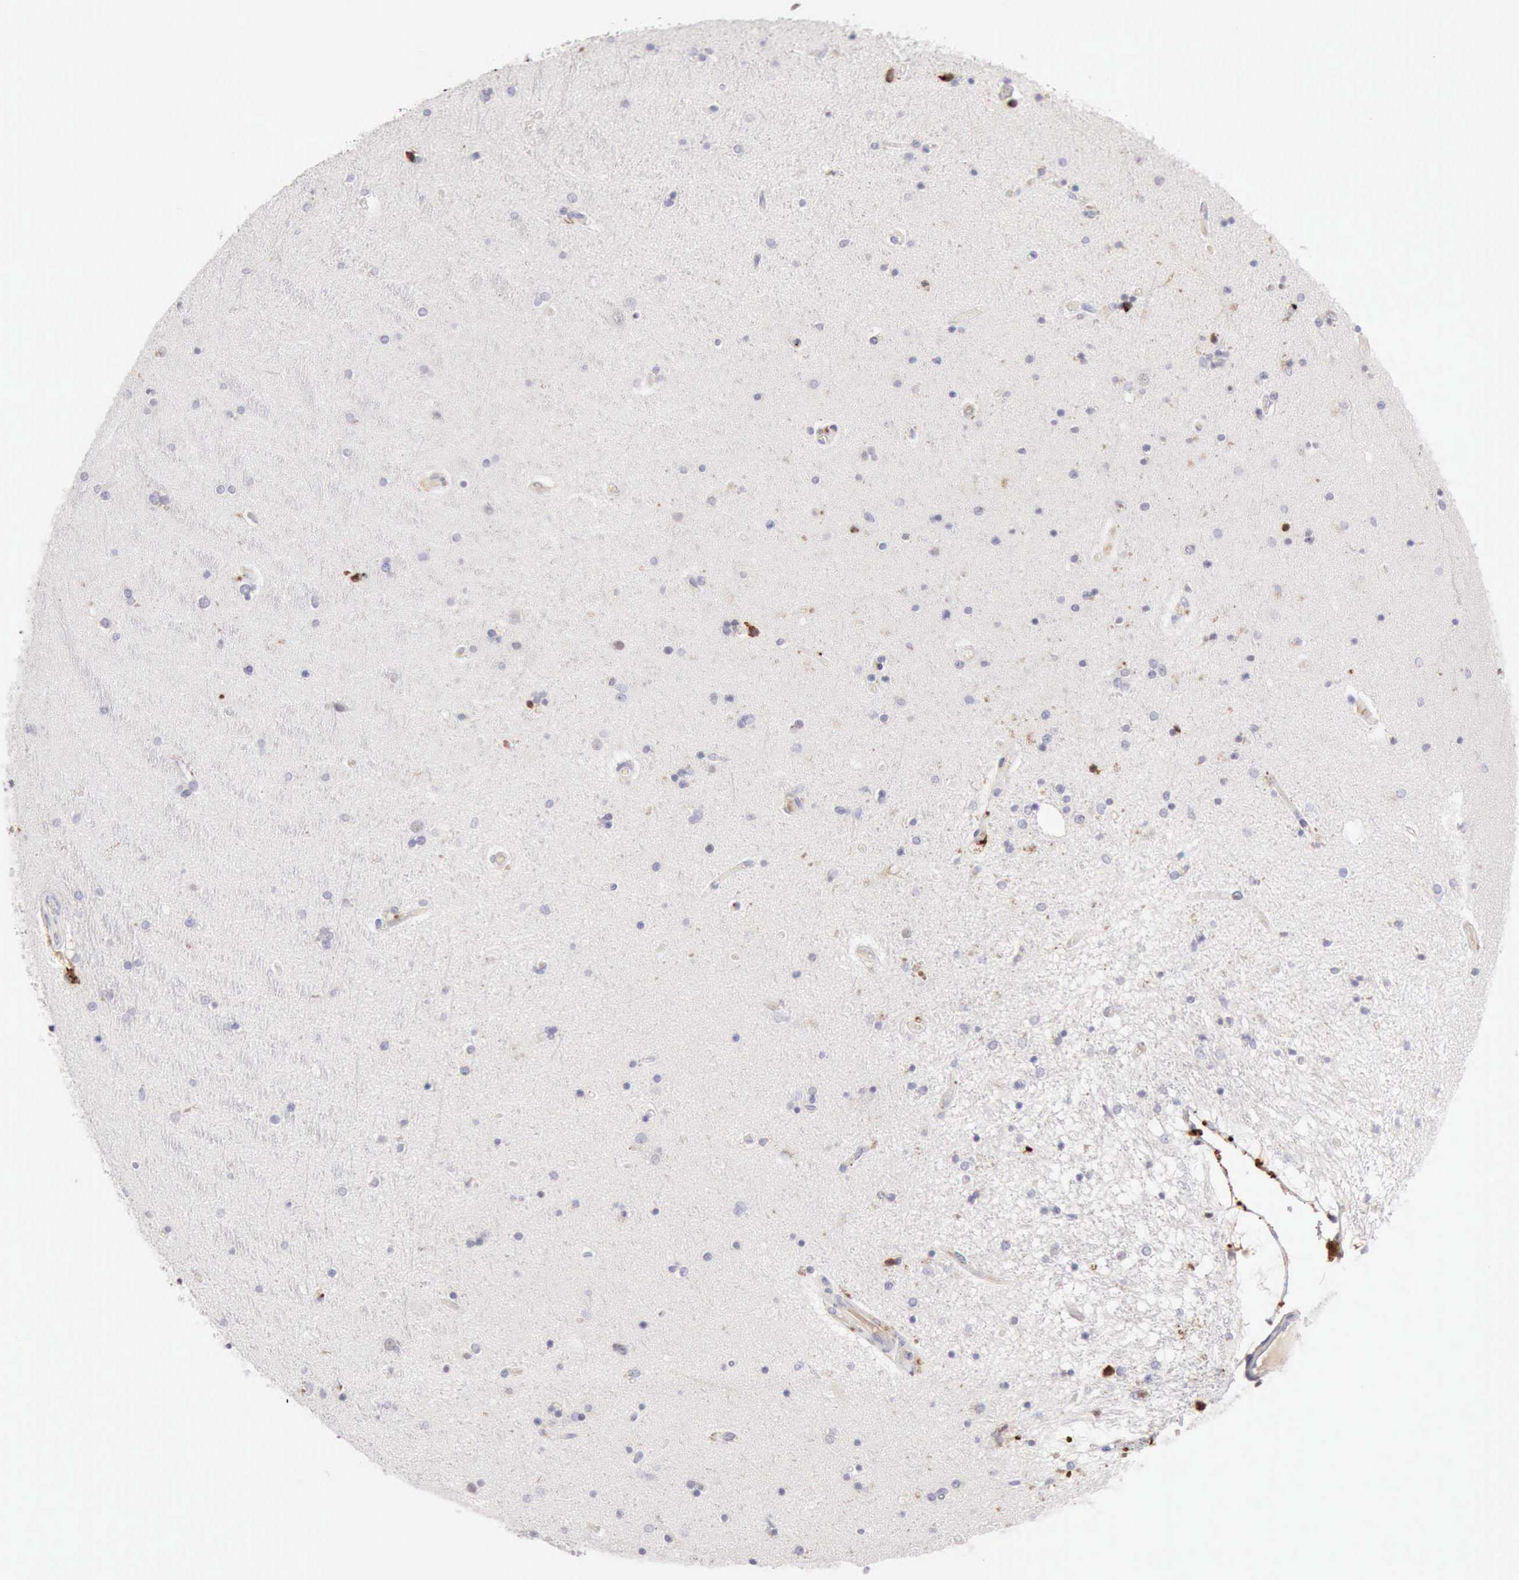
{"staining": {"intensity": "negative", "quantity": "none", "location": "none"}, "tissue": "hippocampus", "cell_type": "Glial cells", "image_type": "normal", "snomed": [{"axis": "morphology", "description": "Normal tissue, NOS"}, {"axis": "topography", "description": "Hippocampus"}], "caption": "Hippocampus was stained to show a protein in brown. There is no significant staining in glial cells. (DAB (3,3'-diaminobenzidine) immunohistochemistry (IHC), high magnification).", "gene": "RNASE1", "patient": {"sex": "female", "age": 54}}